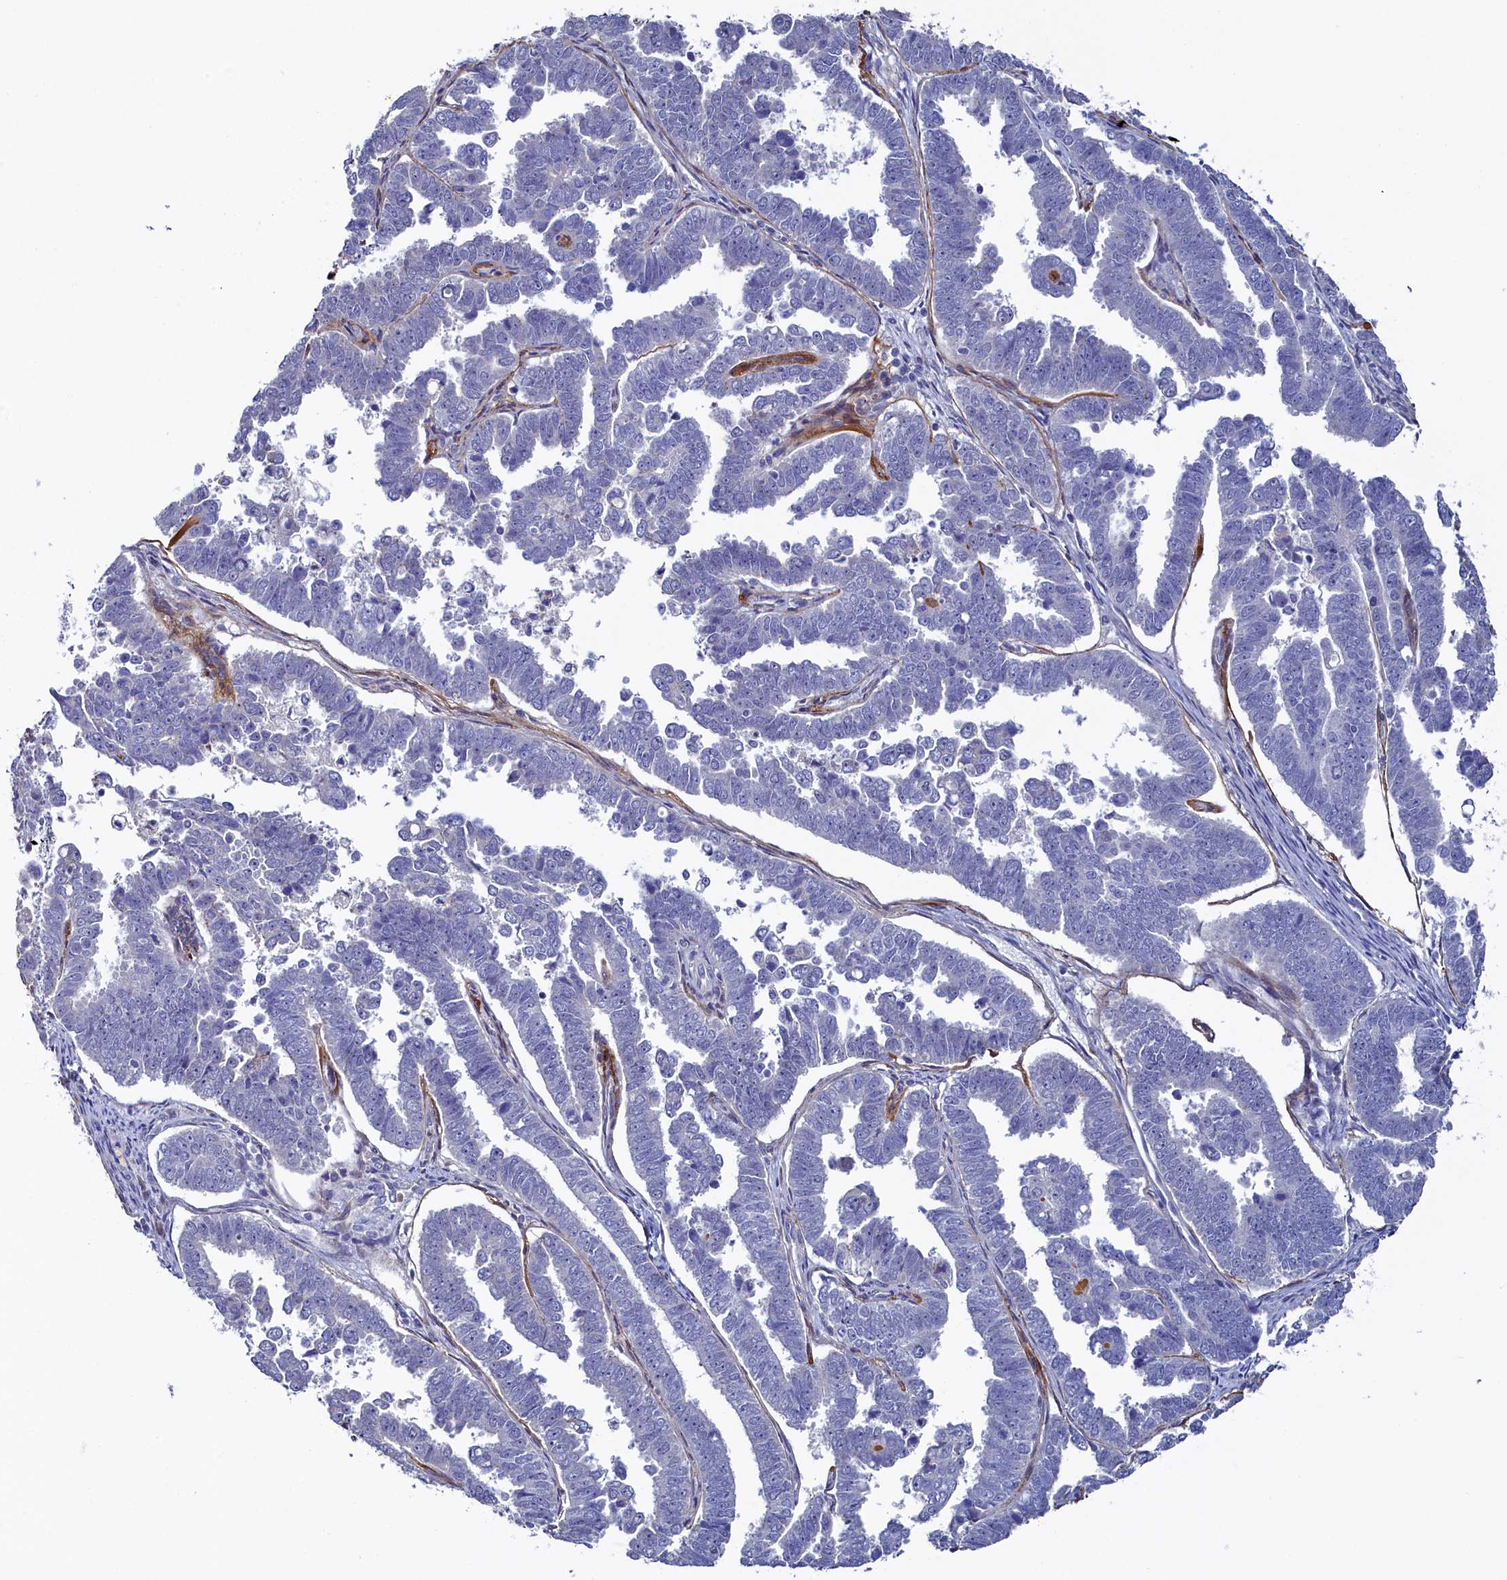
{"staining": {"intensity": "negative", "quantity": "none", "location": "none"}, "tissue": "endometrial cancer", "cell_type": "Tumor cells", "image_type": "cancer", "snomed": [{"axis": "morphology", "description": "Adenocarcinoma, NOS"}, {"axis": "topography", "description": "Endometrium"}], "caption": "A histopathology image of human endometrial cancer (adenocarcinoma) is negative for staining in tumor cells.", "gene": "PIK3C3", "patient": {"sex": "female", "age": 75}}